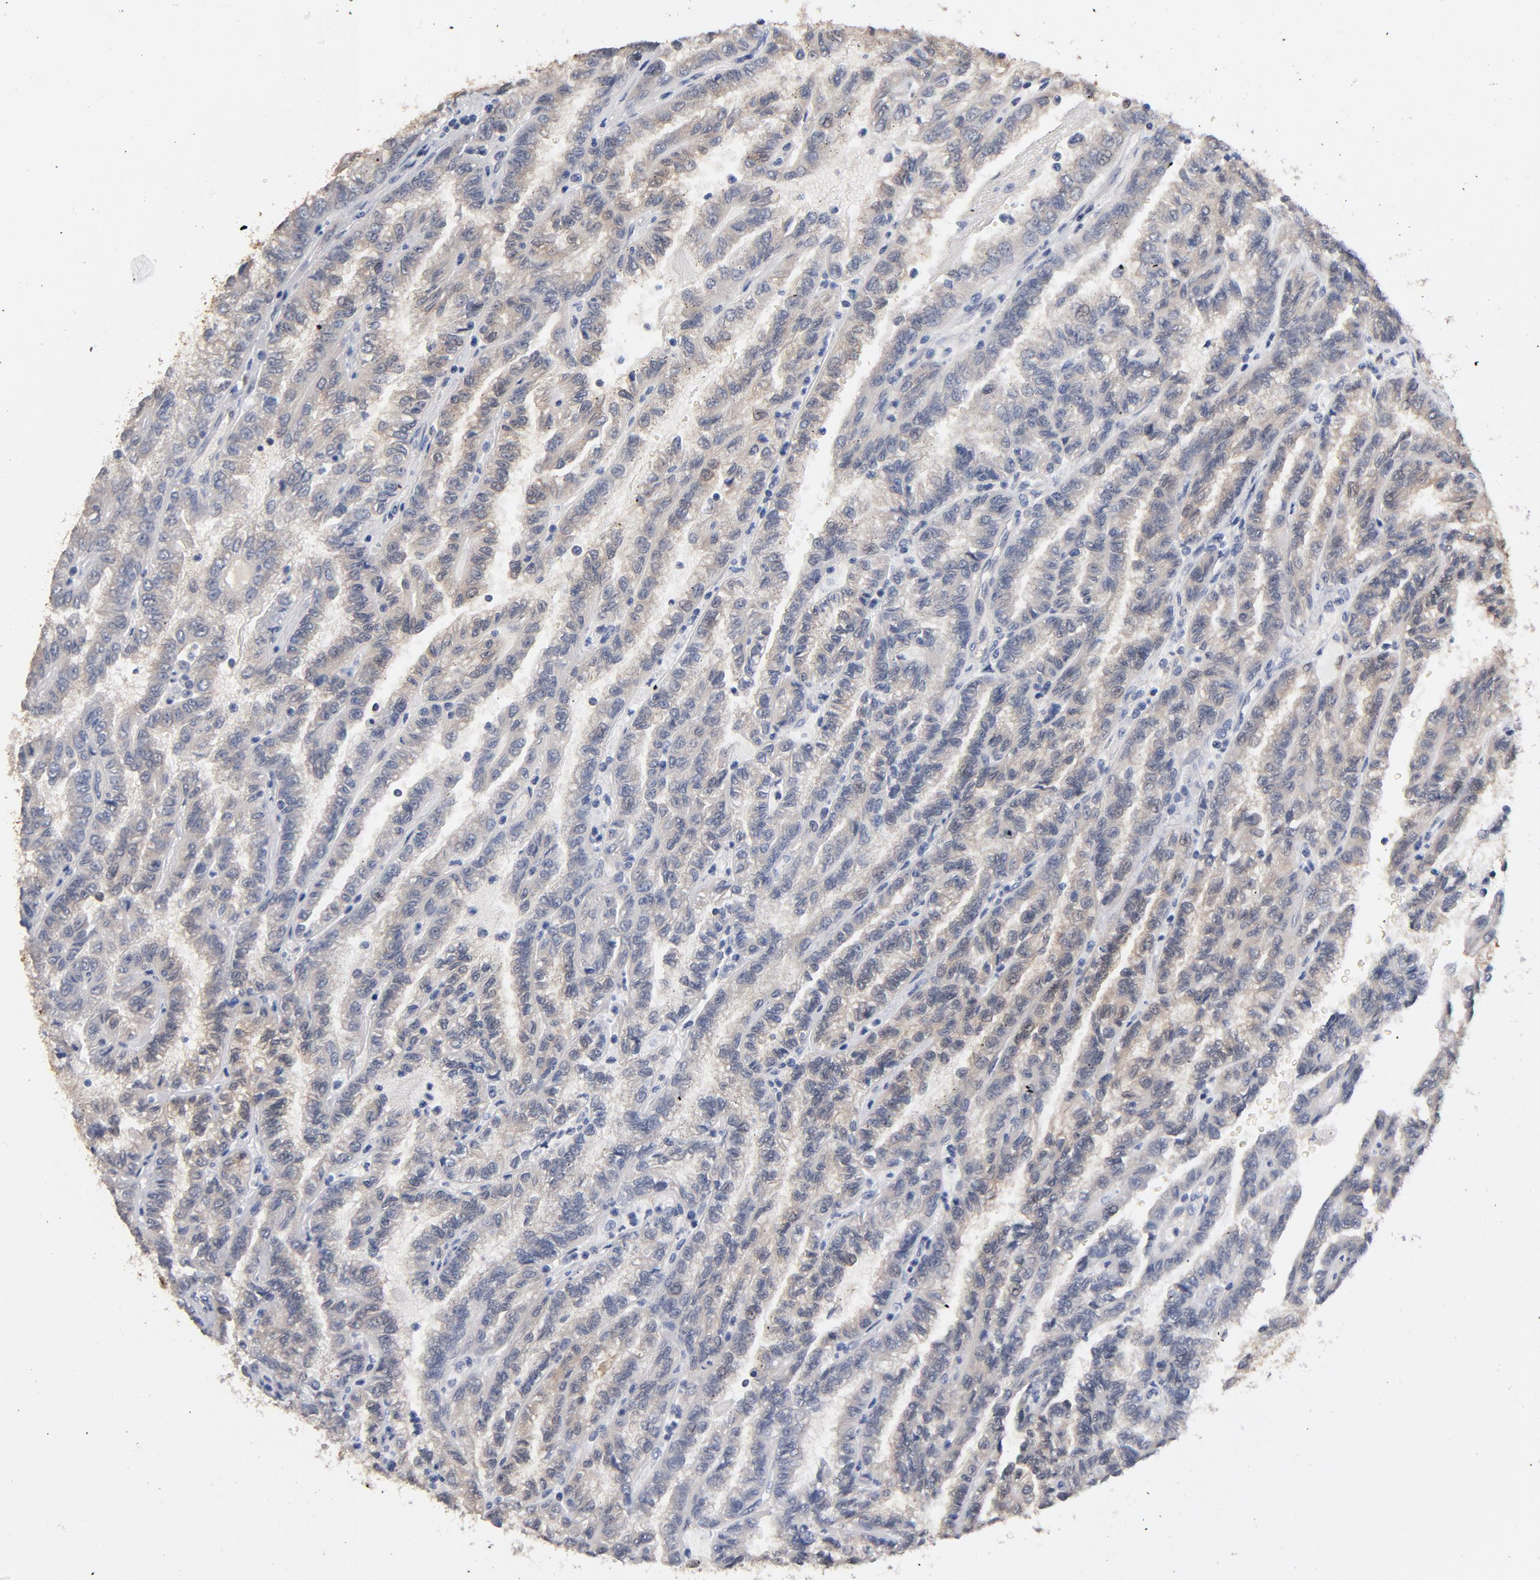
{"staining": {"intensity": "weak", "quantity": "25%-75%", "location": "cytoplasmic/membranous"}, "tissue": "renal cancer", "cell_type": "Tumor cells", "image_type": "cancer", "snomed": [{"axis": "morphology", "description": "Inflammation, NOS"}, {"axis": "morphology", "description": "Adenocarcinoma, NOS"}, {"axis": "topography", "description": "Kidney"}], "caption": "Renal cancer (adenocarcinoma) stained with IHC exhibits weak cytoplasmic/membranous staining in approximately 25%-75% of tumor cells.", "gene": "MIF", "patient": {"sex": "male", "age": 68}}